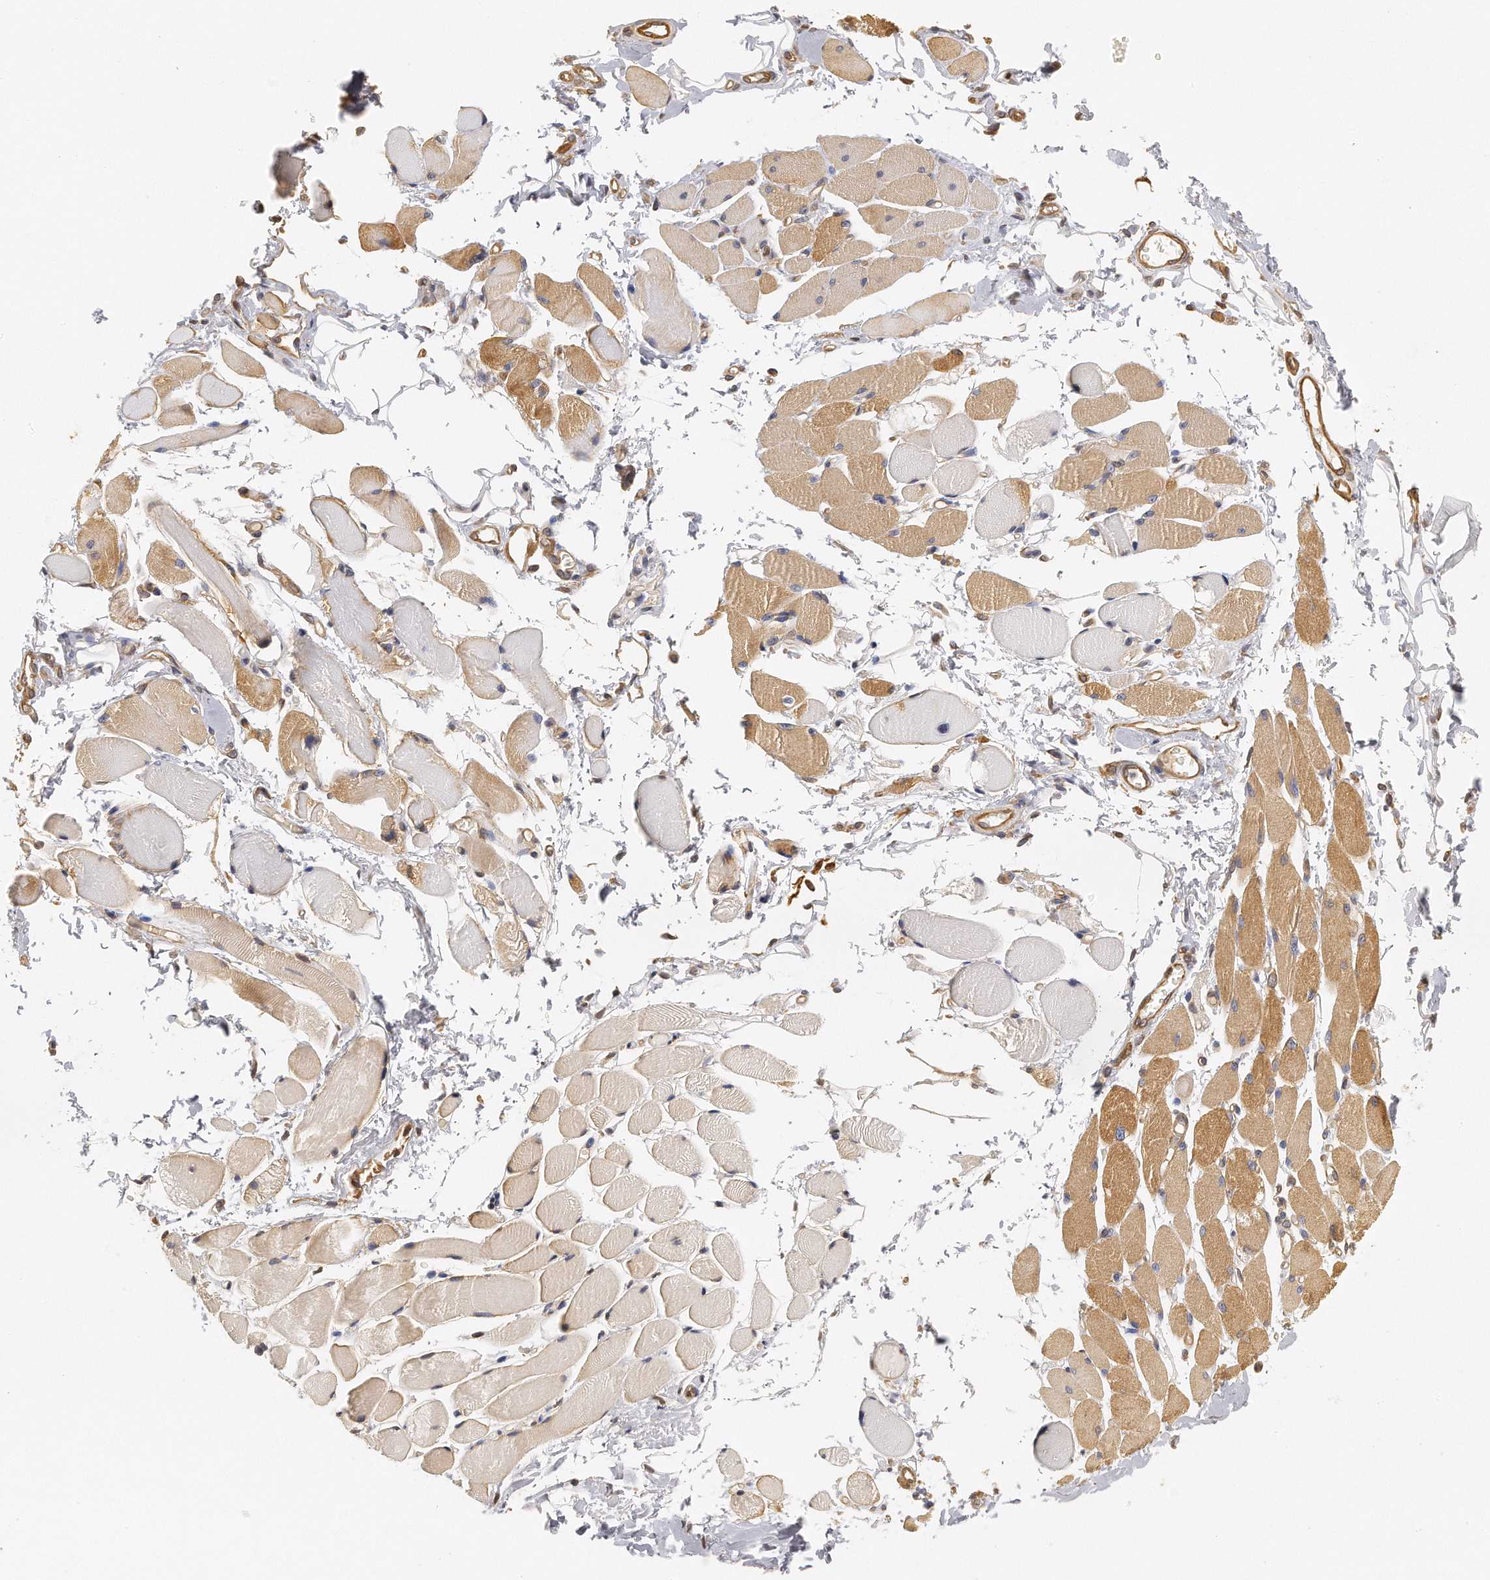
{"staining": {"intensity": "moderate", "quantity": "25%-75%", "location": "cytoplasmic/membranous"}, "tissue": "adipose tissue", "cell_type": "Adipocytes", "image_type": "normal", "snomed": [{"axis": "morphology", "description": "Normal tissue, NOS"}, {"axis": "morphology", "description": "Squamous cell carcinoma, NOS"}, {"axis": "topography", "description": "Skeletal muscle"}, {"axis": "topography", "description": "Soft tissue"}, {"axis": "topography", "description": "Oral tissue"}], "caption": "This micrograph demonstrates IHC staining of unremarkable human adipose tissue, with medium moderate cytoplasmic/membranous positivity in about 25%-75% of adipocytes.", "gene": "CHST7", "patient": {"sex": "male", "age": 54}}